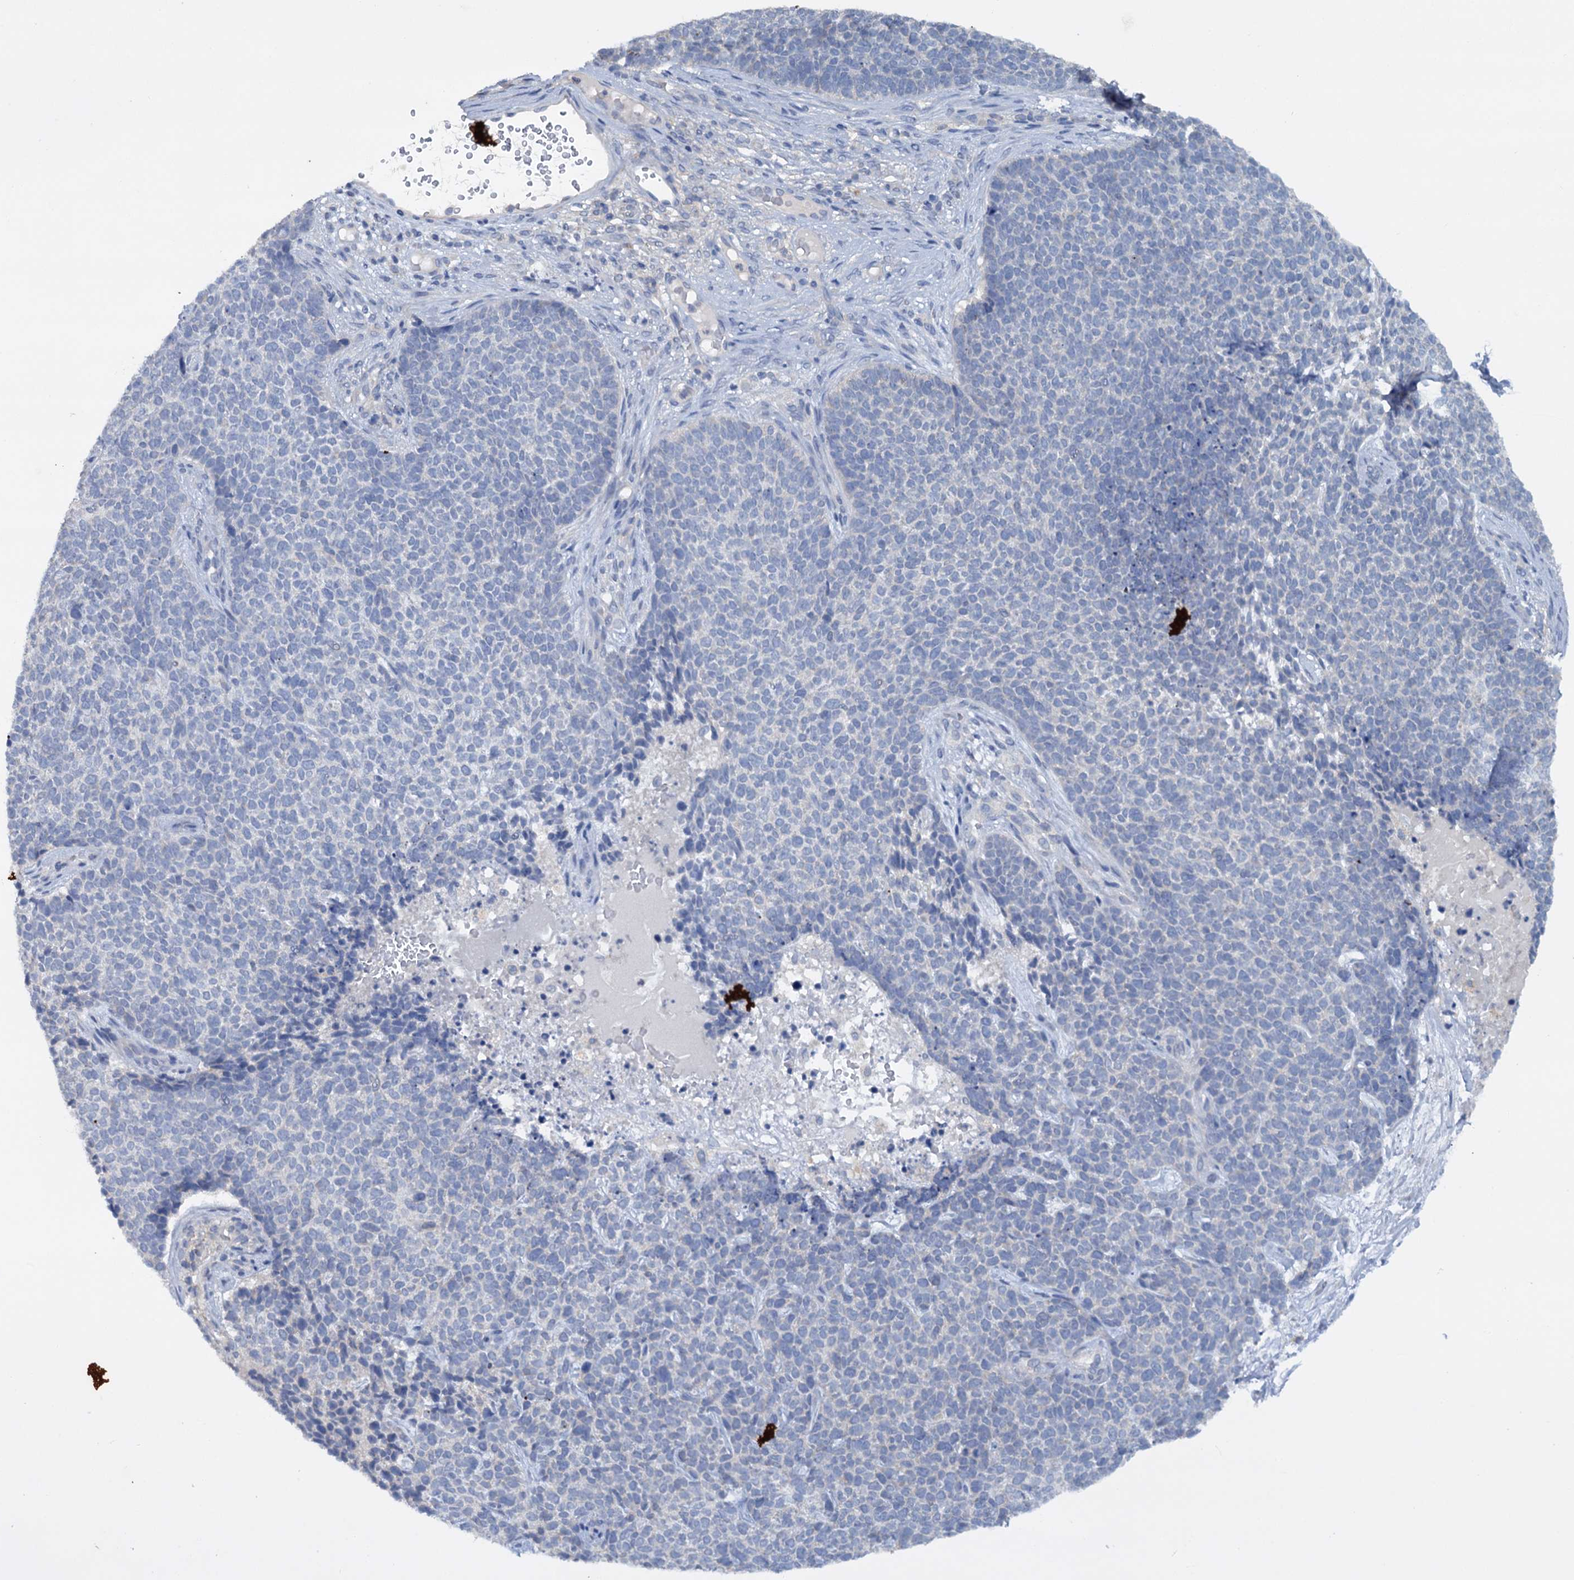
{"staining": {"intensity": "negative", "quantity": "none", "location": "none"}, "tissue": "skin cancer", "cell_type": "Tumor cells", "image_type": "cancer", "snomed": [{"axis": "morphology", "description": "Basal cell carcinoma"}, {"axis": "topography", "description": "Skin"}], "caption": "Tumor cells show no significant protein positivity in basal cell carcinoma (skin).", "gene": "ETFBKMT", "patient": {"sex": "female", "age": 84}}